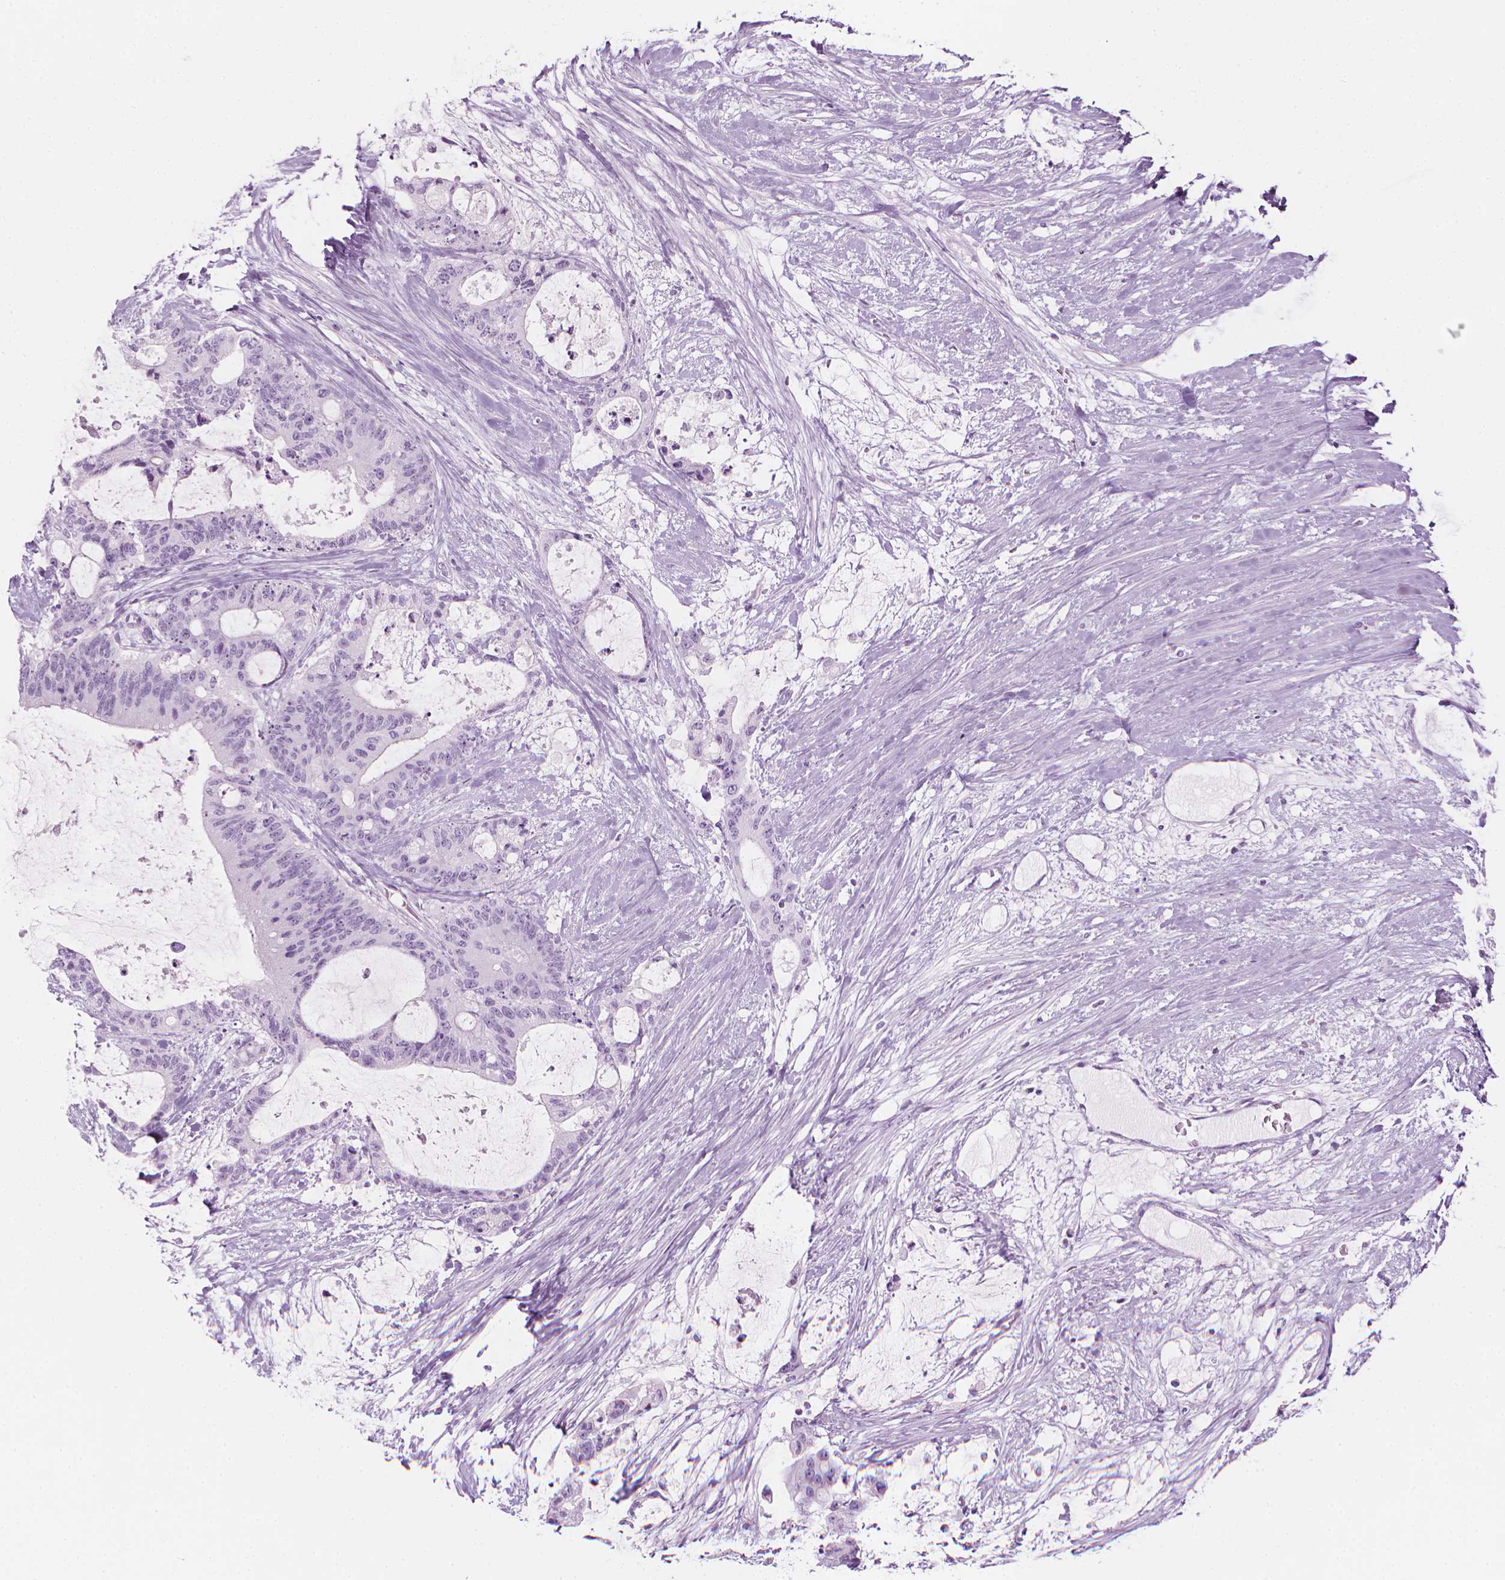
{"staining": {"intensity": "negative", "quantity": "none", "location": "none"}, "tissue": "liver cancer", "cell_type": "Tumor cells", "image_type": "cancer", "snomed": [{"axis": "morphology", "description": "Normal tissue, NOS"}, {"axis": "morphology", "description": "Cholangiocarcinoma"}, {"axis": "topography", "description": "Liver"}, {"axis": "topography", "description": "Peripheral nerve tissue"}], "caption": "IHC of human liver cancer reveals no staining in tumor cells.", "gene": "SCG3", "patient": {"sex": "female", "age": 73}}